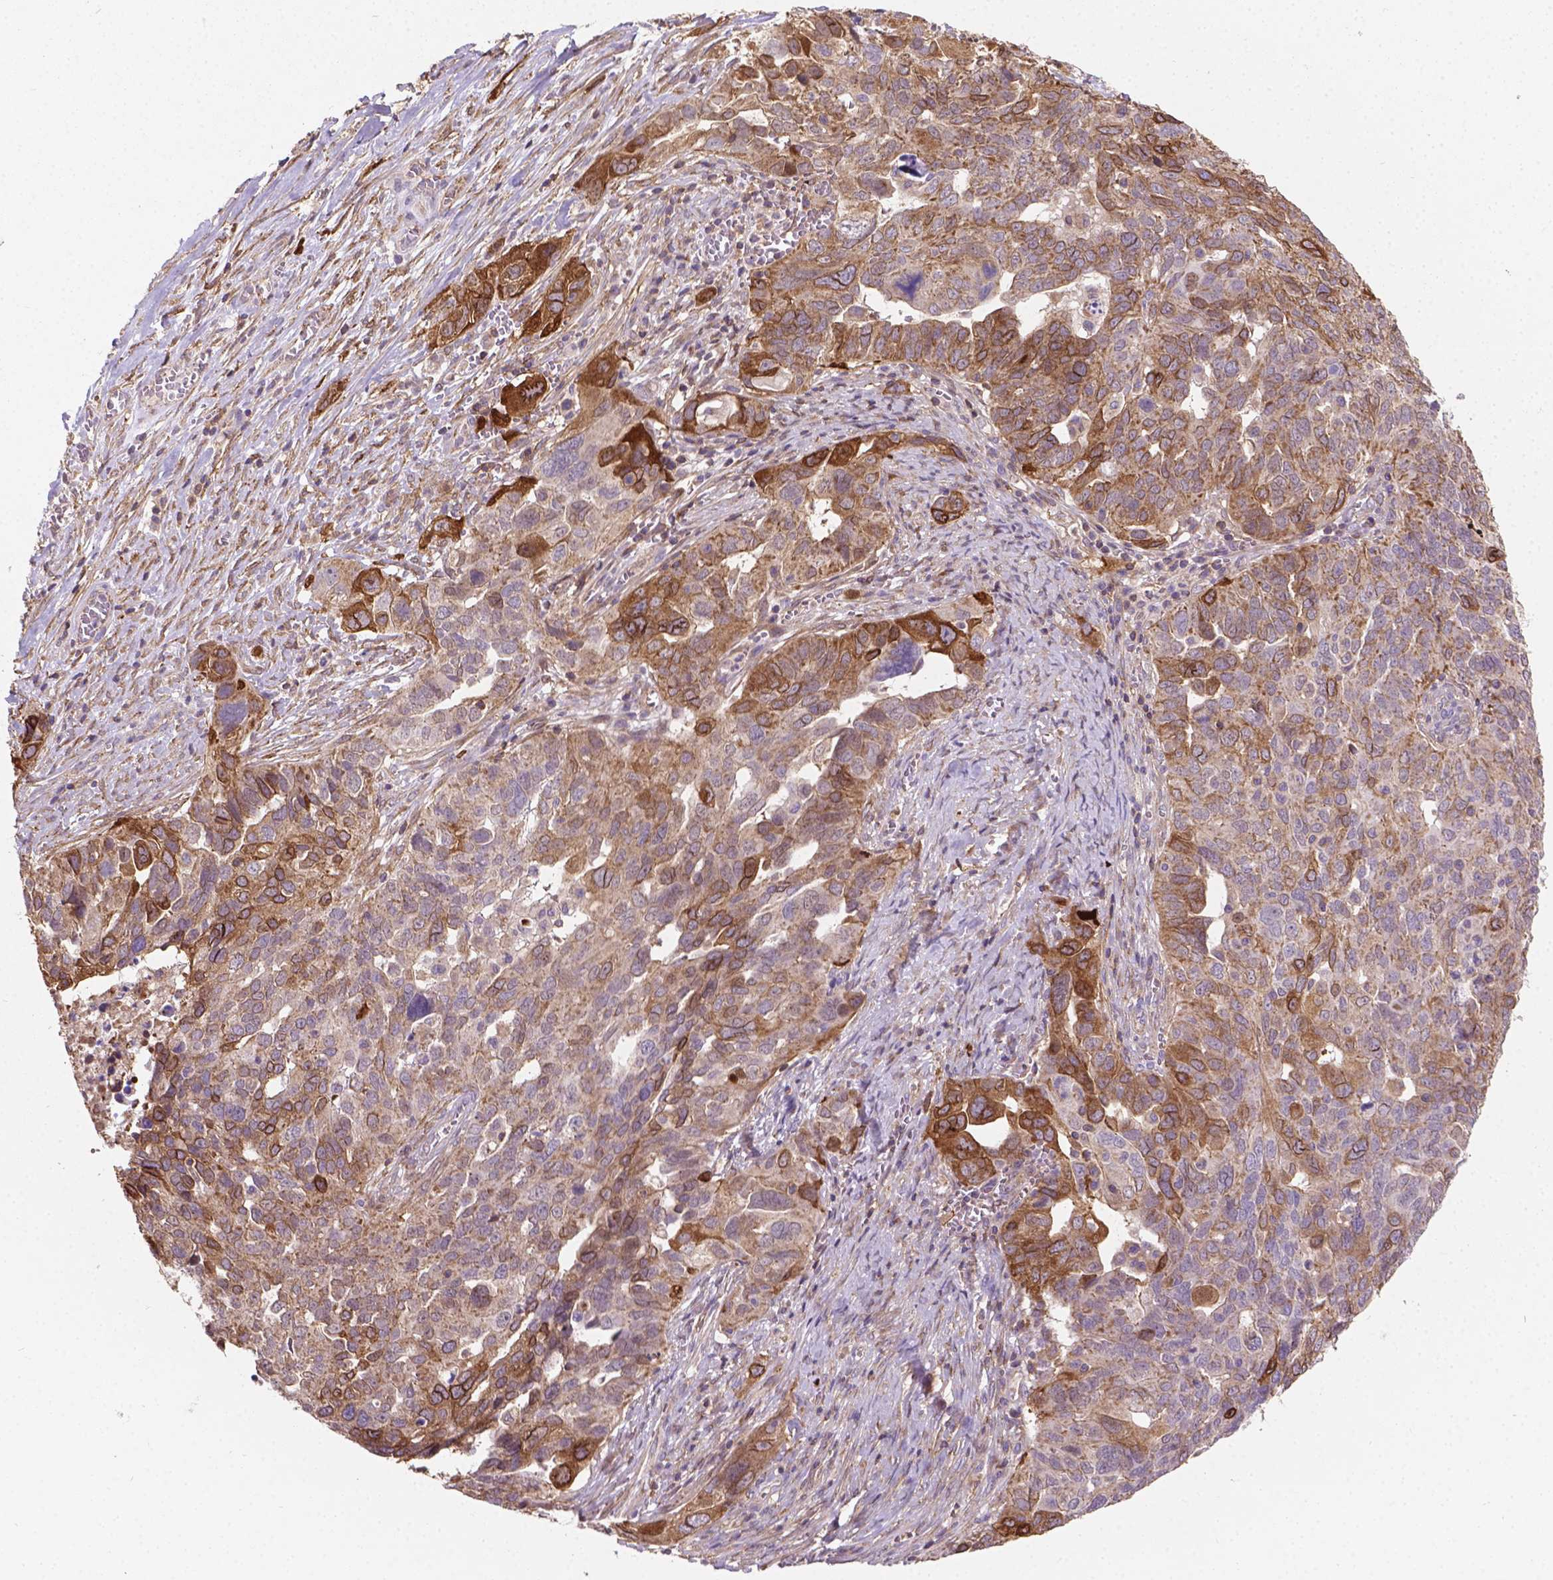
{"staining": {"intensity": "moderate", "quantity": ">75%", "location": "cytoplasmic/membranous"}, "tissue": "ovarian cancer", "cell_type": "Tumor cells", "image_type": "cancer", "snomed": [{"axis": "morphology", "description": "Carcinoma, endometroid"}, {"axis": "topography", "description": "Soft tissue"}, {"axis": "topography", "description": "Ovary"}], "caption": "Immunohistochemical staining of human ovarian cancer demonstrates medium levels of moderate cytoplasmic/membranous positivity in approximately >75% of tumor cells. Using DAB (3,3'-diaminobenzidine) (brown) and hematoxylin (blue) stains, captured at high magnification using brightfield microscopy.", "gene": "TCAF1", "patient": {"sex": "female", "age": 52}}